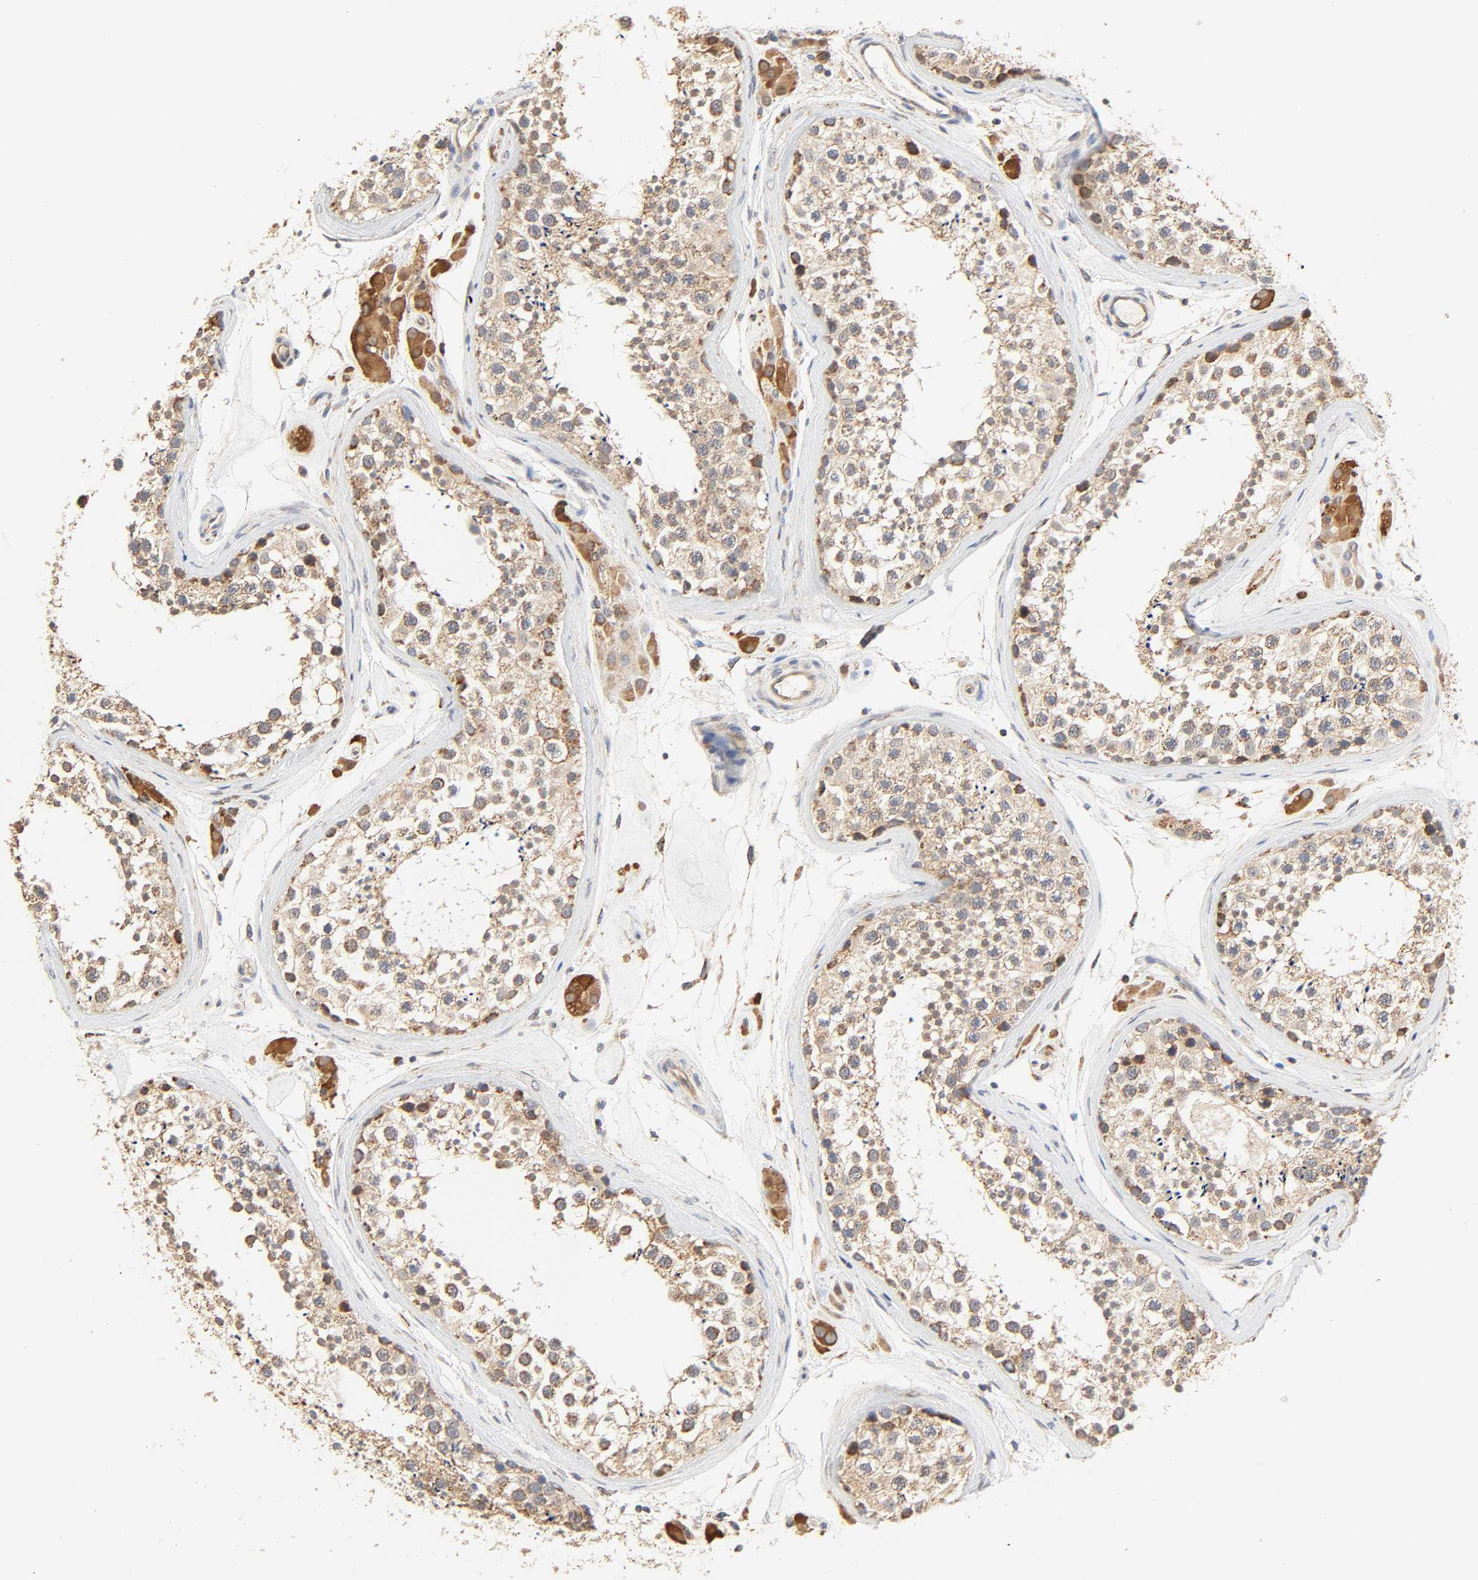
{"staining": {"intensity": "moderate", "quantity": ">75%", "location": "cytoplasmic/membranous"}, "tissue": "testis", "cell_type": "Cells in seminiferous ducts", "image_type": "normal", "snomed": [{"axis": "morphology", "description": "Normal tissue, NOS"}, {"axis": "topography", "description": "Testis"}], "caption": "DAB immunohistochemical staining of benign testis demonstrates moderate cytoplasmic/membranous protein expression in approximately >75% of cells in seminiferous ducts.", "gene": "ZMAT5", "patient": {"sex": "male", "age": 46}}